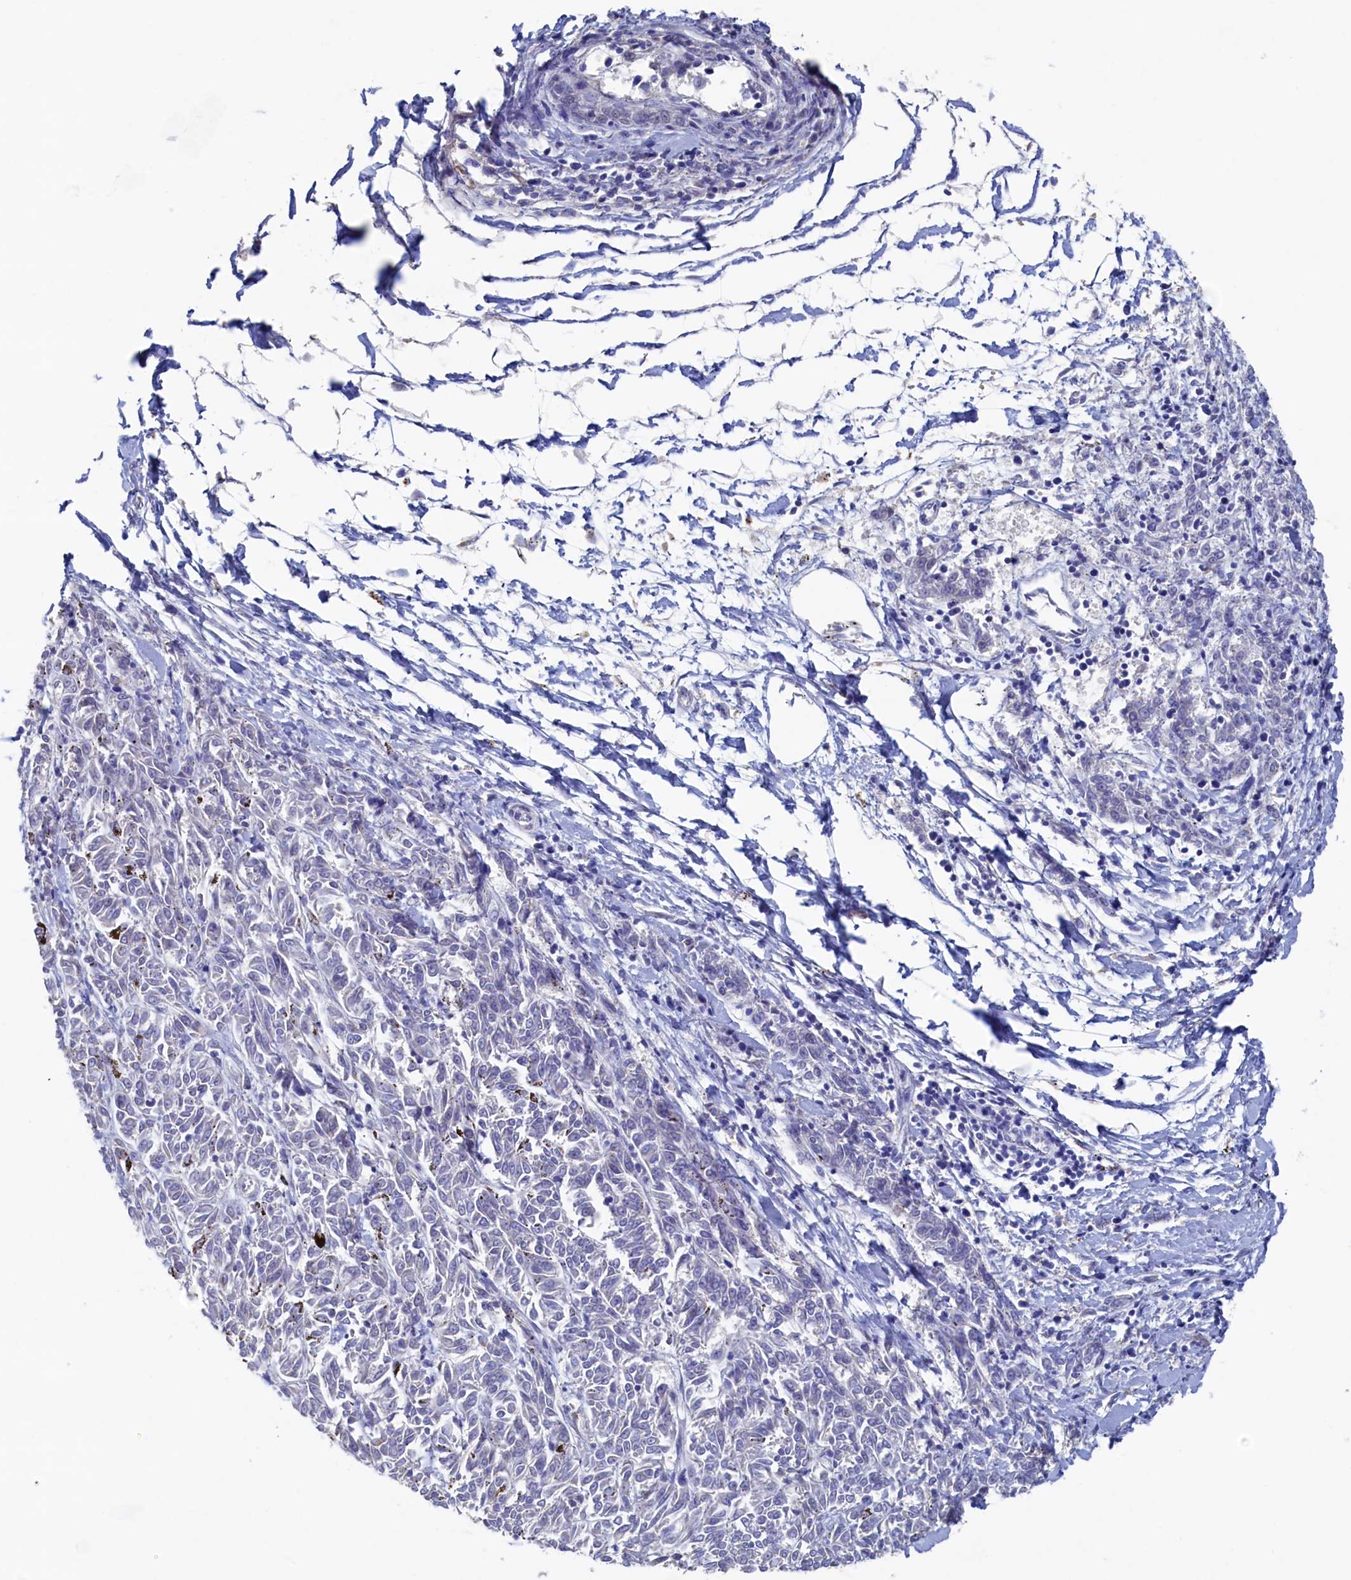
{"staining": {"intensity": "negative", "quantity": "none", "location": "none"}, "tissue": "melanoma", "cell_type": "Tumor cells", "image_type": "cancer", "snomed": [{"axis": "morphology", "description": "Malignant melanoma, NOS"}, {"axis": "topography", "description": "Skin"}], "caption": "Immunohistochemistry (IHC) of human melanoma shows no staining in tumor cells.", "gene": "CBLIF", "patient": {"sex": "female", "age": 72}}